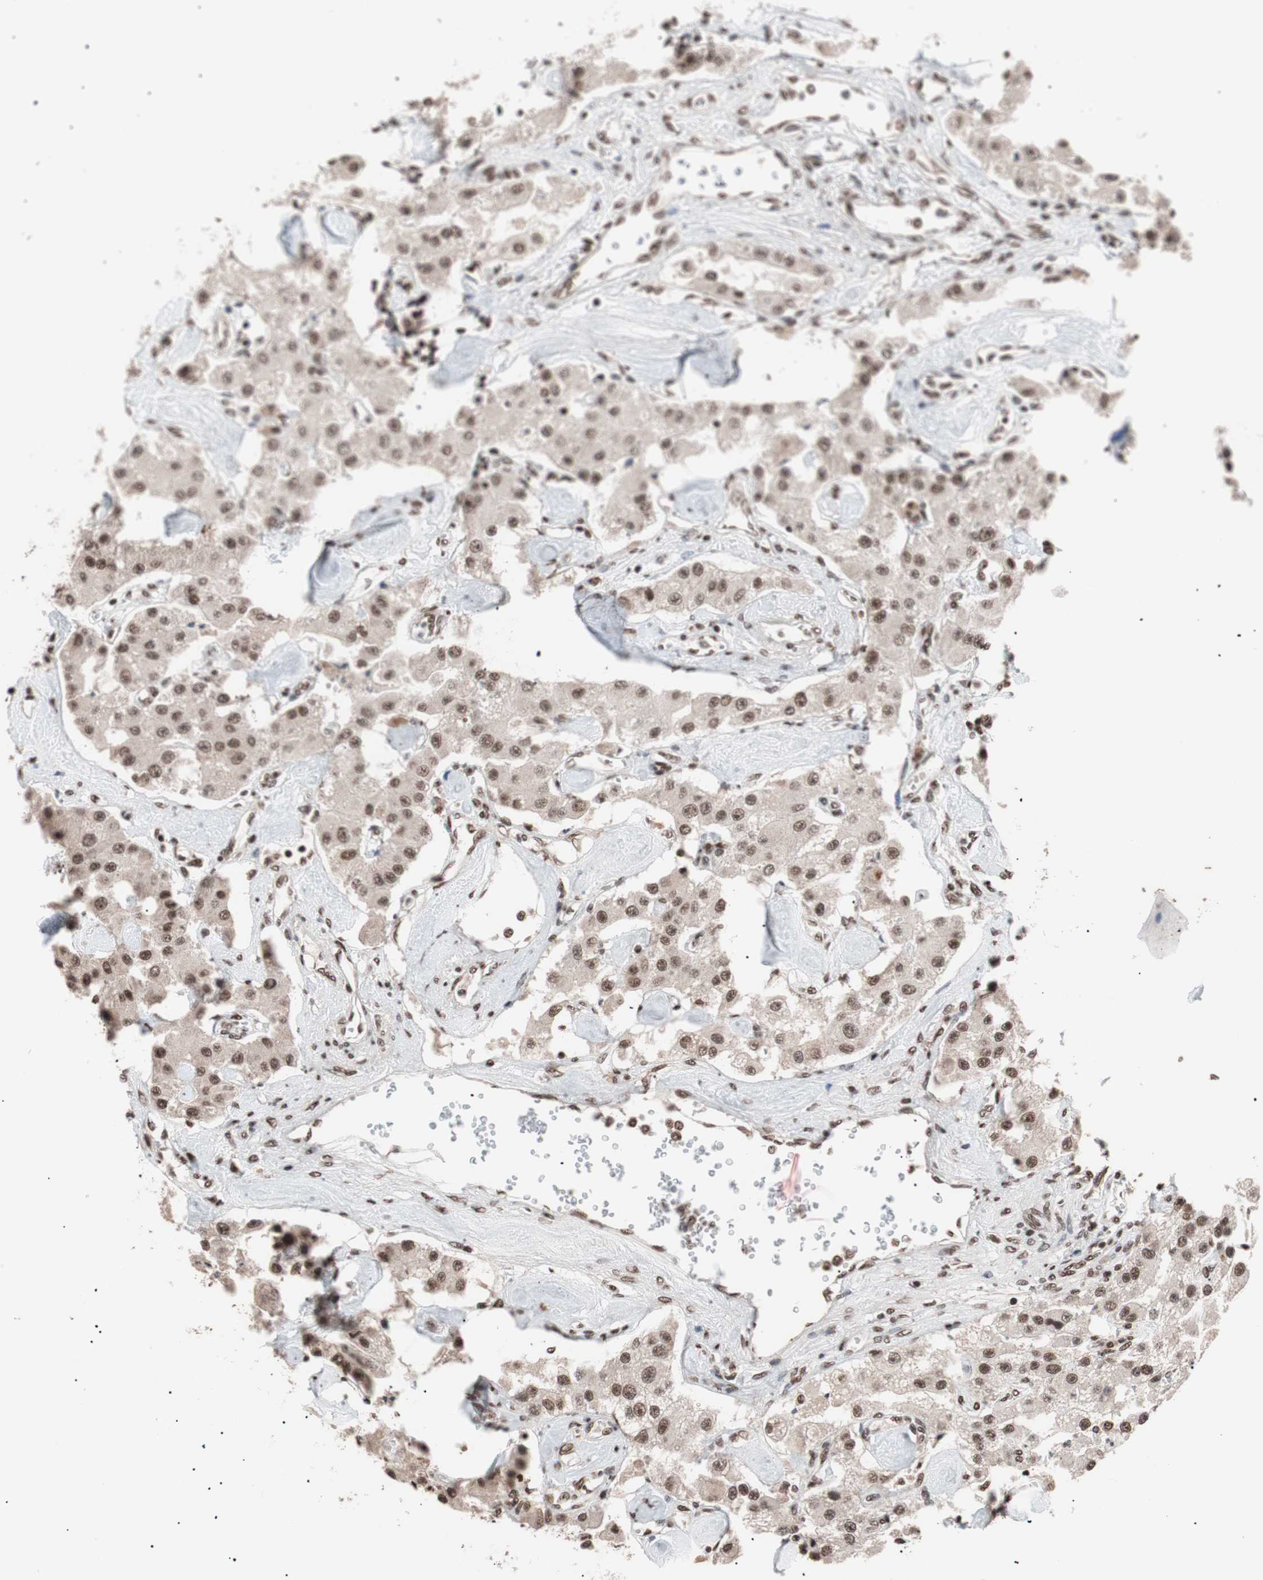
{"staining": {"intensity": "moderate", "quantity": ">75%", "location": "nuclear"}, "tissue": "carcinoid", "cell_type": "Tumor cells", "image_type": "cancer", "snomed": [{"axis": "morphology", "description": "Carcinoid, malignant, NOS"}, {"axis": "topography", "description": "Pancreas"}], "caption": "Moderate nuclear expression is present in approximately >75% of tumor cells in carcinoid.", "gene": "CHAMP1", "patient": {"sex": "male", "age": 41}}